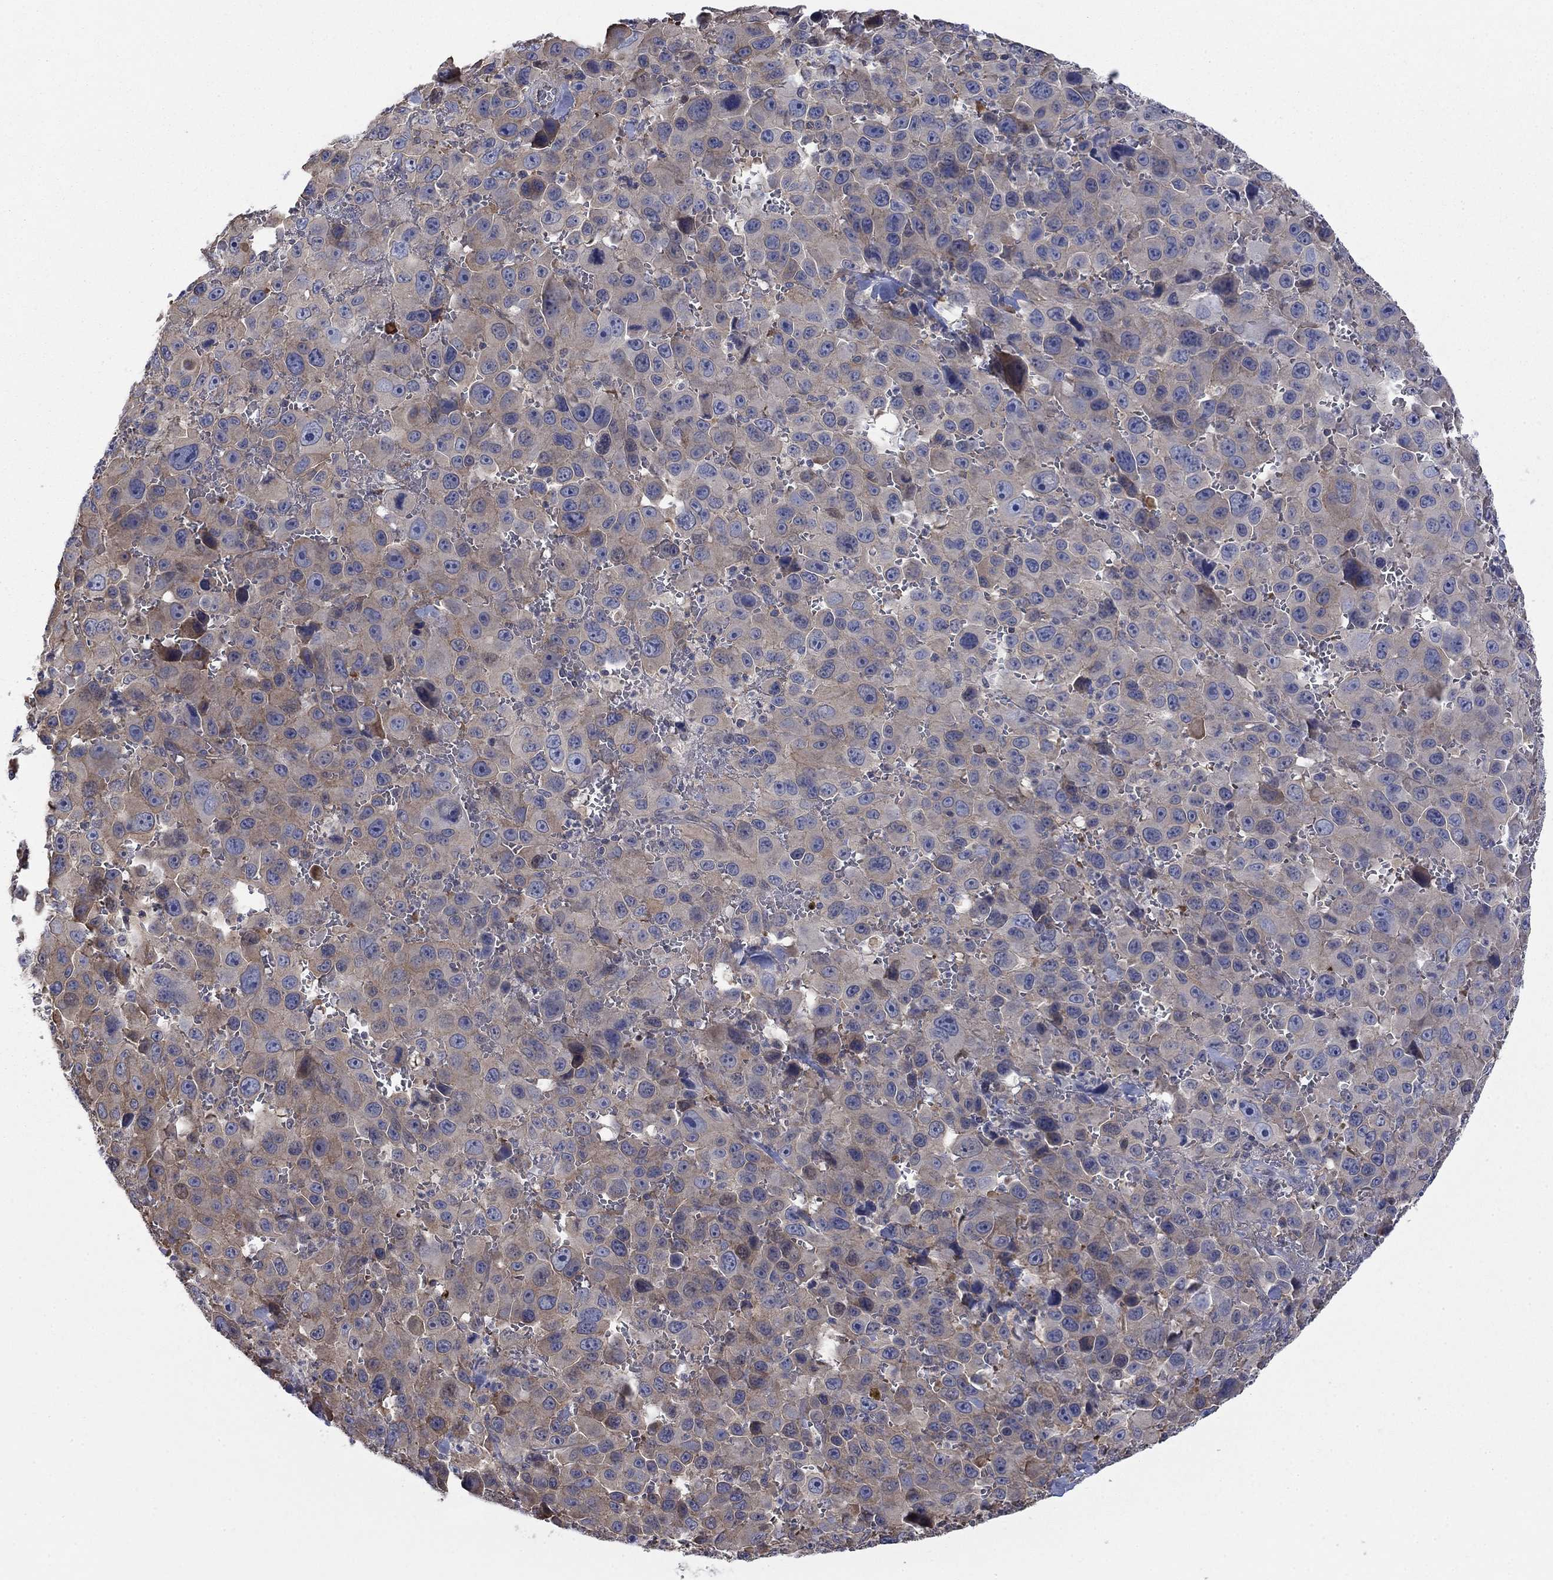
{"staining": {"intensity": "weak", "quantity": "25%-75%", "location": "cytoplasmic/membranous"}, "tissue": "melanoma", "cell_type": "Tumor cells", "image_type": "cancer", "snomed": [{"axis": "morphology", "description": "Malignant melanoma, NOS"}, {"axis": "topography", "description": "Skin"}], "caption": "This image reveals immunohistochemistry staining of melanoma, with low weak cytoplasmic/membranous positivity in approximately 25%-75% of tumor cells.", "gene": "PDZD2", "patient": {"sex": "female", "age": 91}}